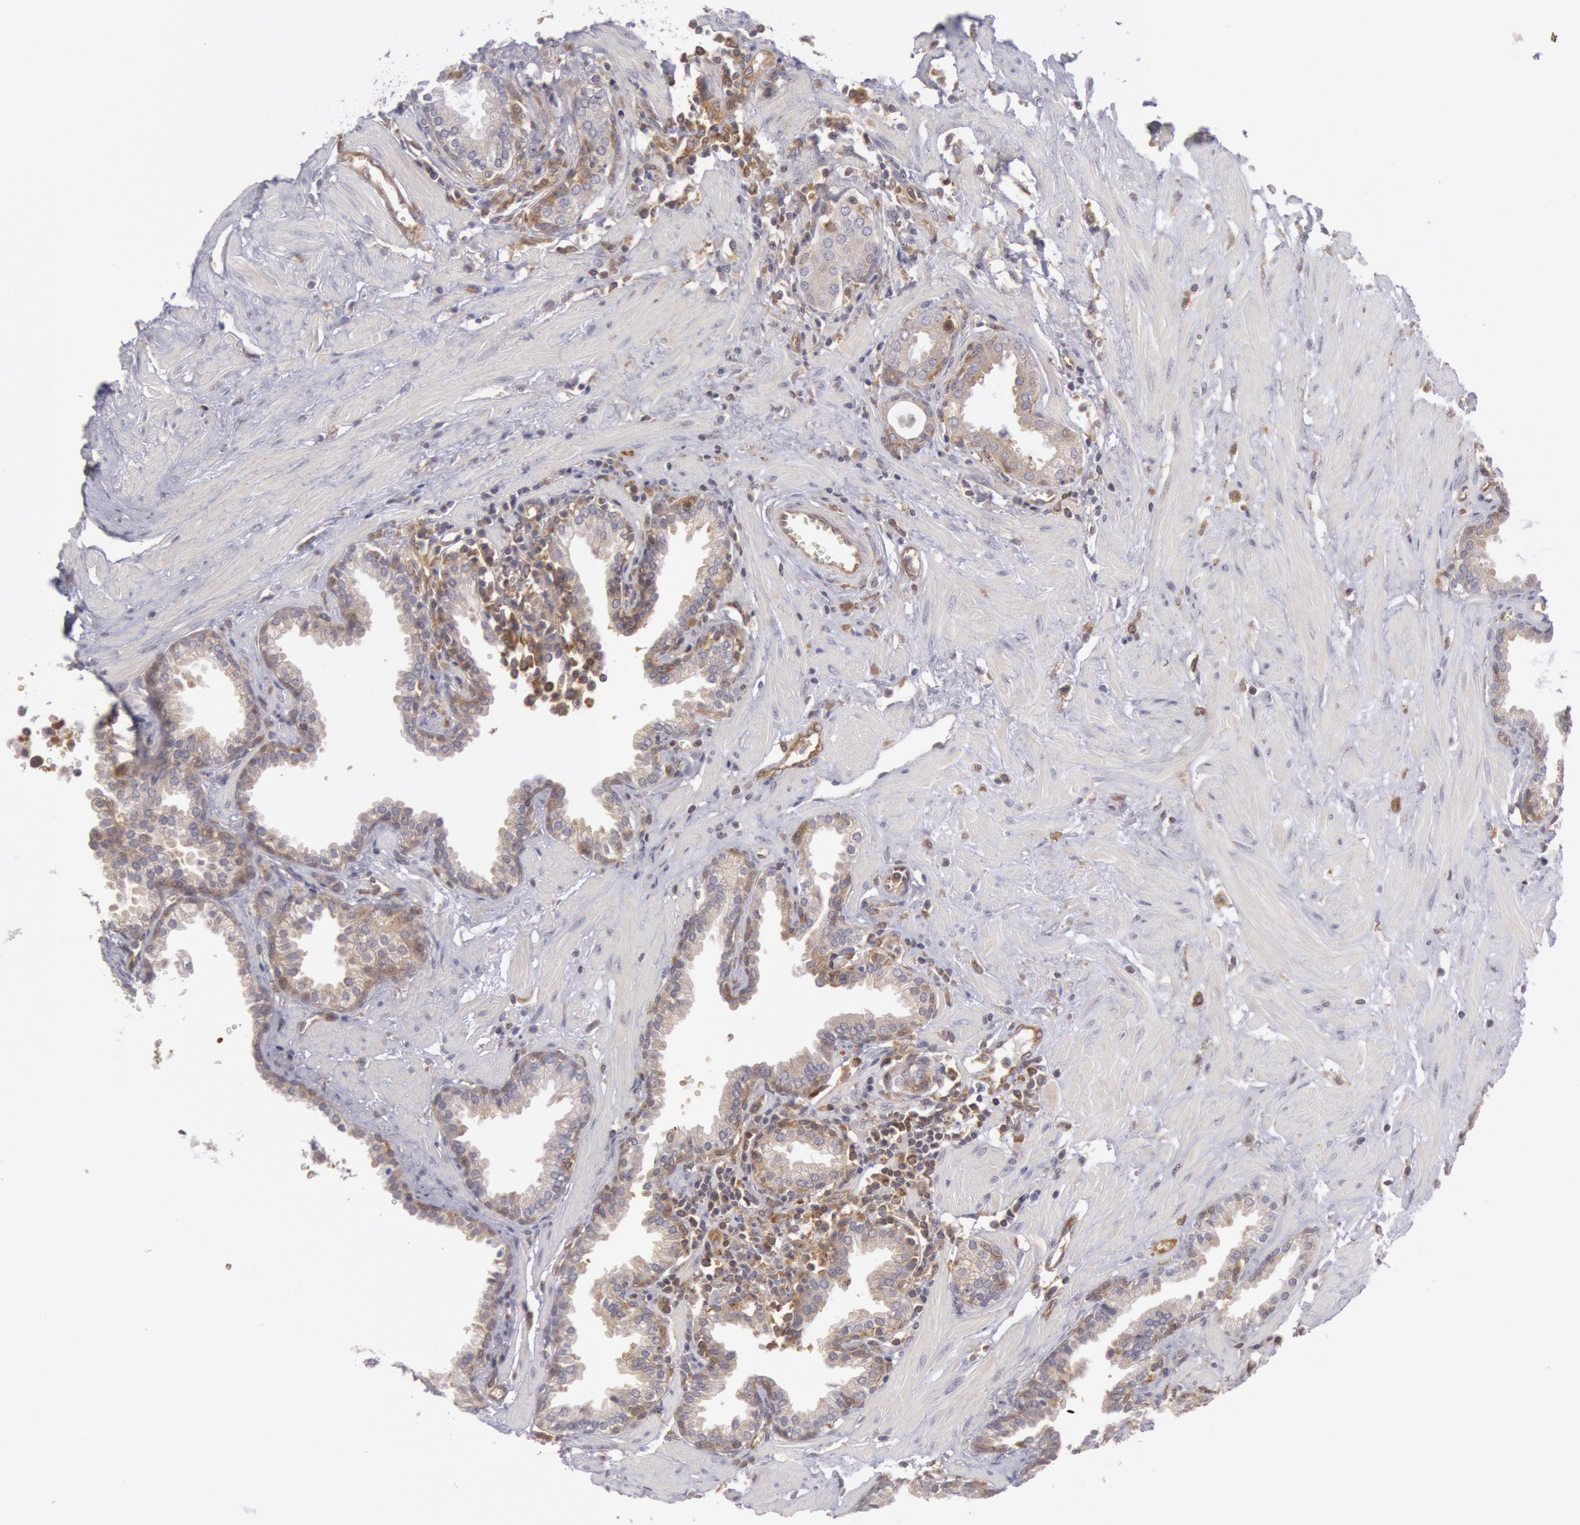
{"staining": {"intensity": "weak", "quantity": ">75%", "location": "cytoplasmic/membranous"}, "tissue": "prostate", "cell_type": "Glandular cells", "image_type": "normal", "snomed": [{"axis": "morphology", "description": "Normal tissue, NOS"}, {"axis": "topography", "description": "Prostate"}], "caption": "Glandular cells display weak cytoplasmic/membranous positivity in about >75% of cells in normal prostate.", "gene": "IKBKB", "patient": {"sex": "male", "age": 64}}